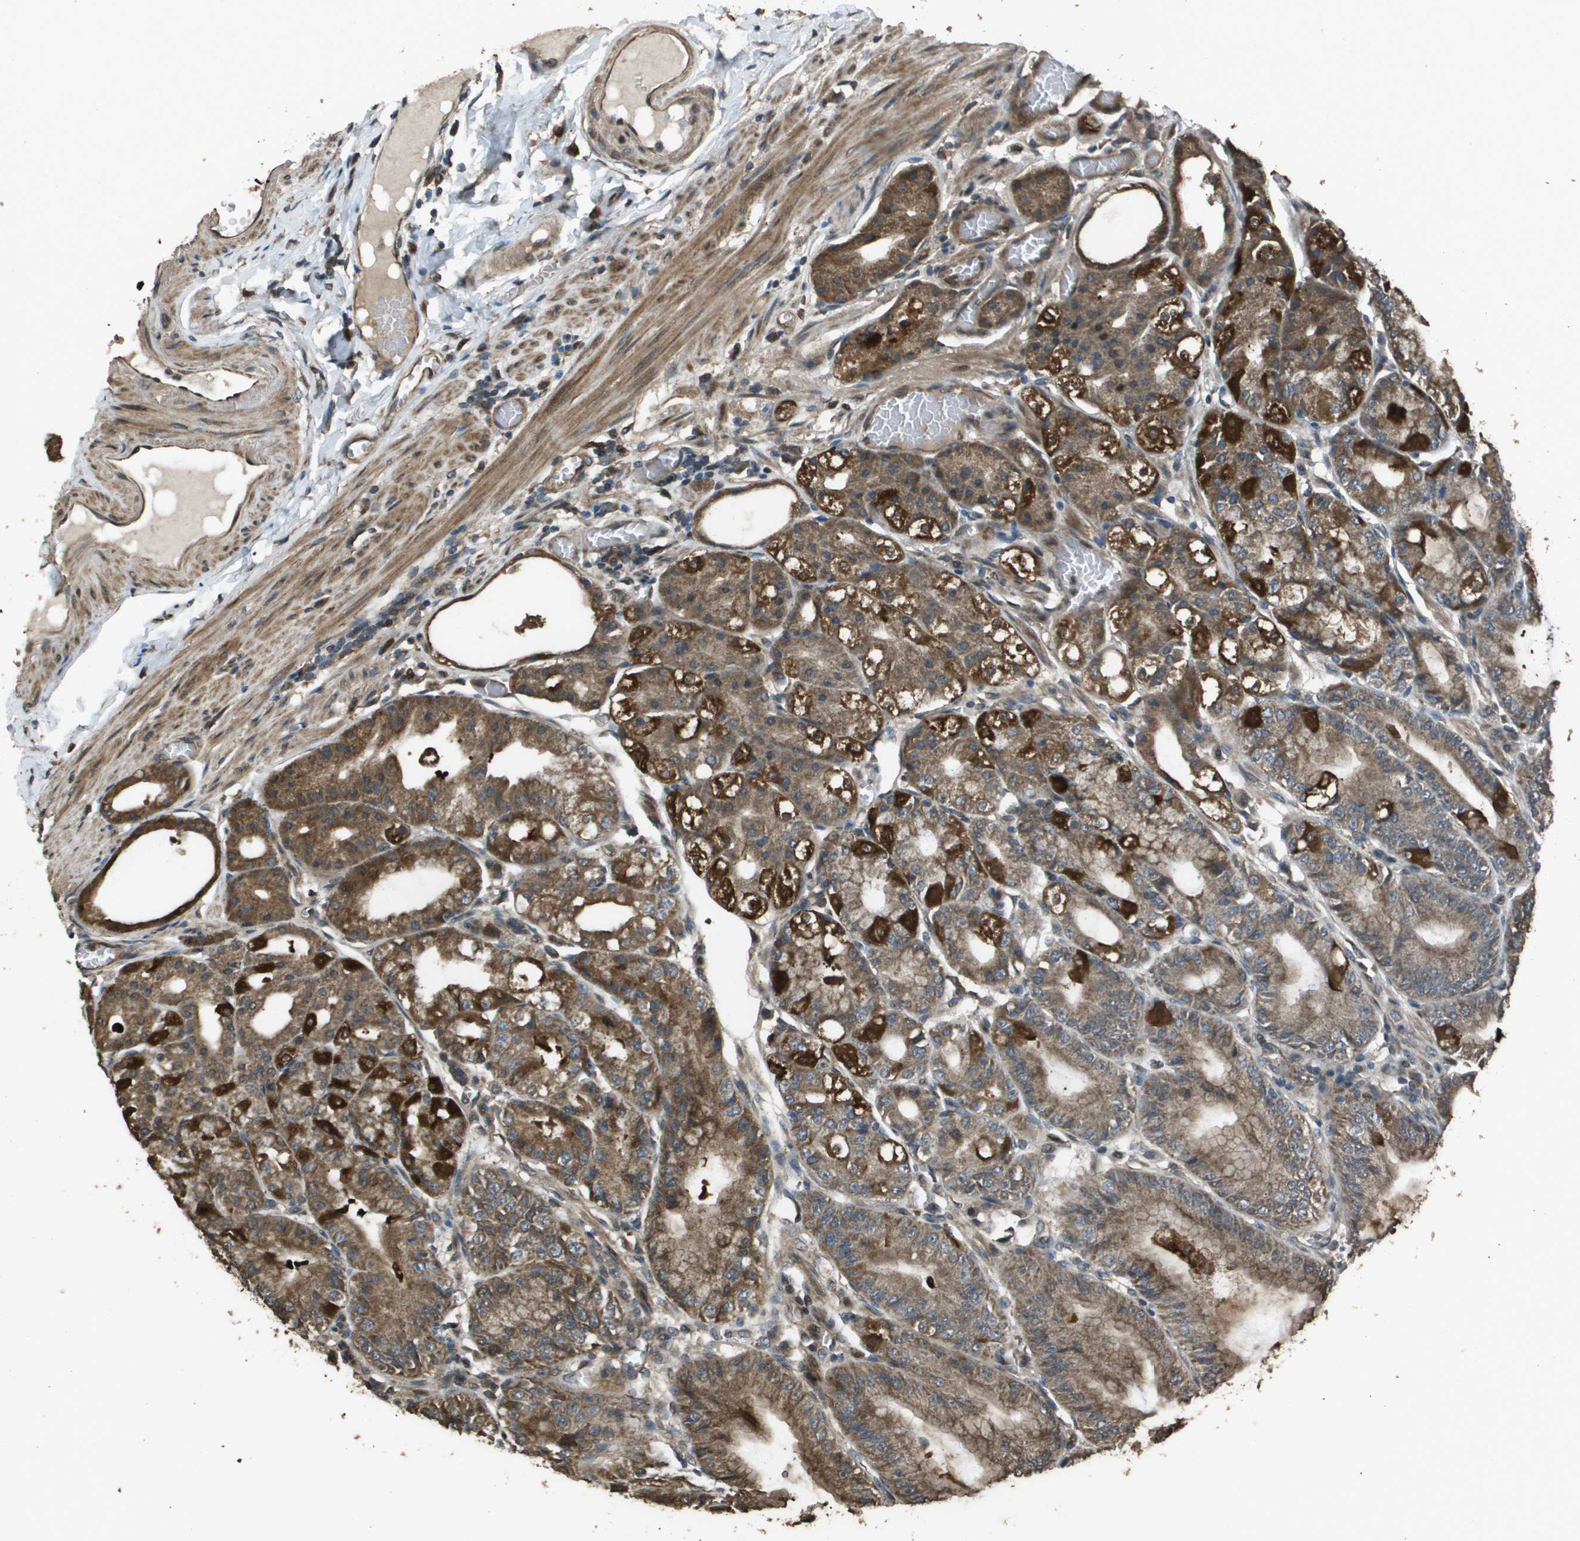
{"staining": {"intensity": "strong", "quantity": ">75%", "location": "cytoplasmic/membranous"}, "tissue": "stomach", "cell_type": "Glandular cells", "image_type": "normal", "snomed": [{"axis": "morphology", "description": "Normal tissue, NOS"}, {"axis": "topography", "description": "Stomach, lower"}], "caption": "An immunohistochemistry histopathology image of unremarkable tissue is shown. Protein staining in brown shows strong cytoplasmic/membranous positivity in stomach within glandular cells. Nuclei are stained in blue.", "gene": "FIG4", "patient": {"sex": "male", "age": 71}}